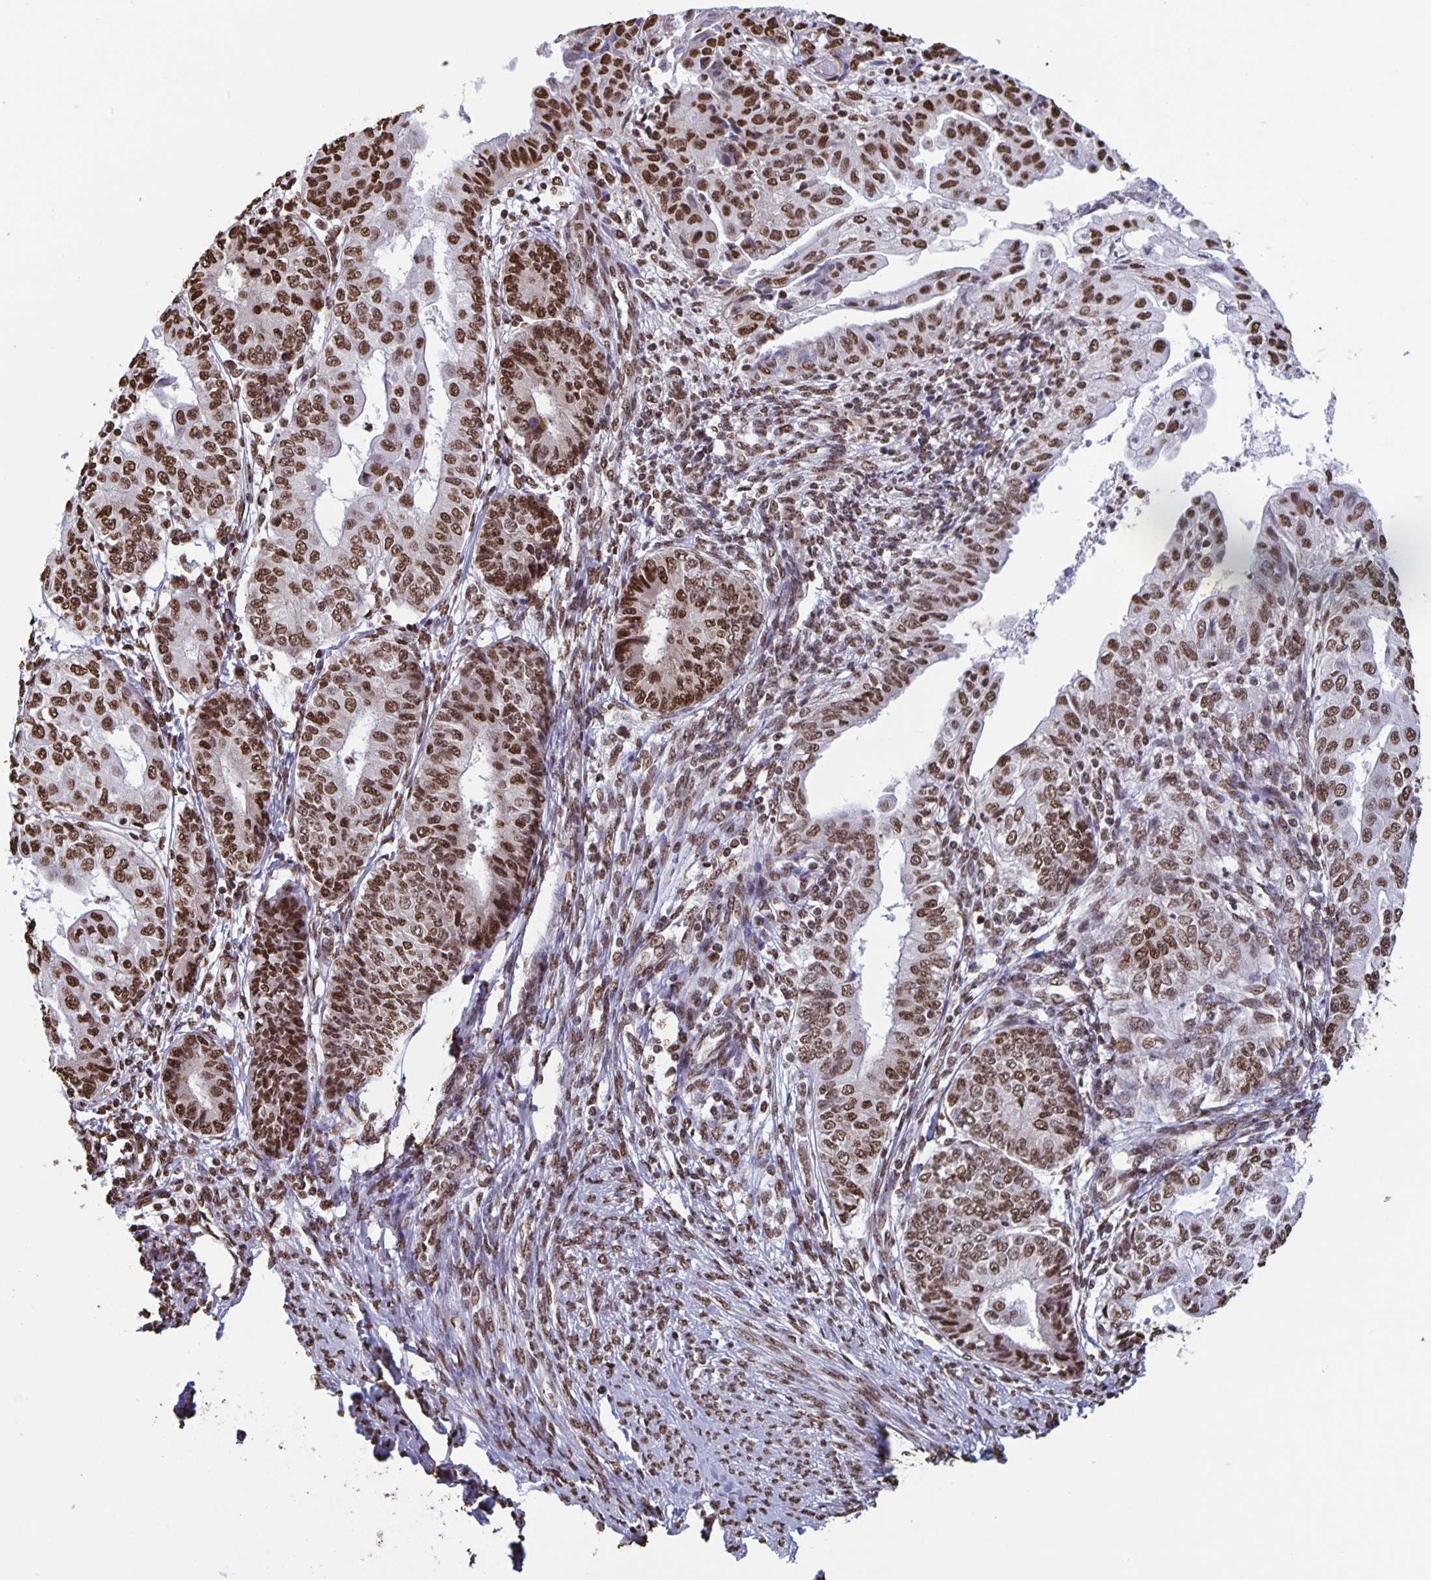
{"staining": {"intensity": "strong", "quantity": ">75%", "location": "nuclear"}, "tissue": "endometrial cancer", "cell_type": "Tumor cells", "image_type": "cancer", "snomed": [{"axis": "morphology", "description": "Adenocarcinoma, NOS"}, {"axis": "topography", "description": "Endometrium"}], "caption": "This photomicrograph shows IHC staining of endometrial adenocarcinoma, with high strong nuclear expression in approximately >75% of tumor cells.", "gene": "DUT", "patient": {"sex": "female", "age": 68}}